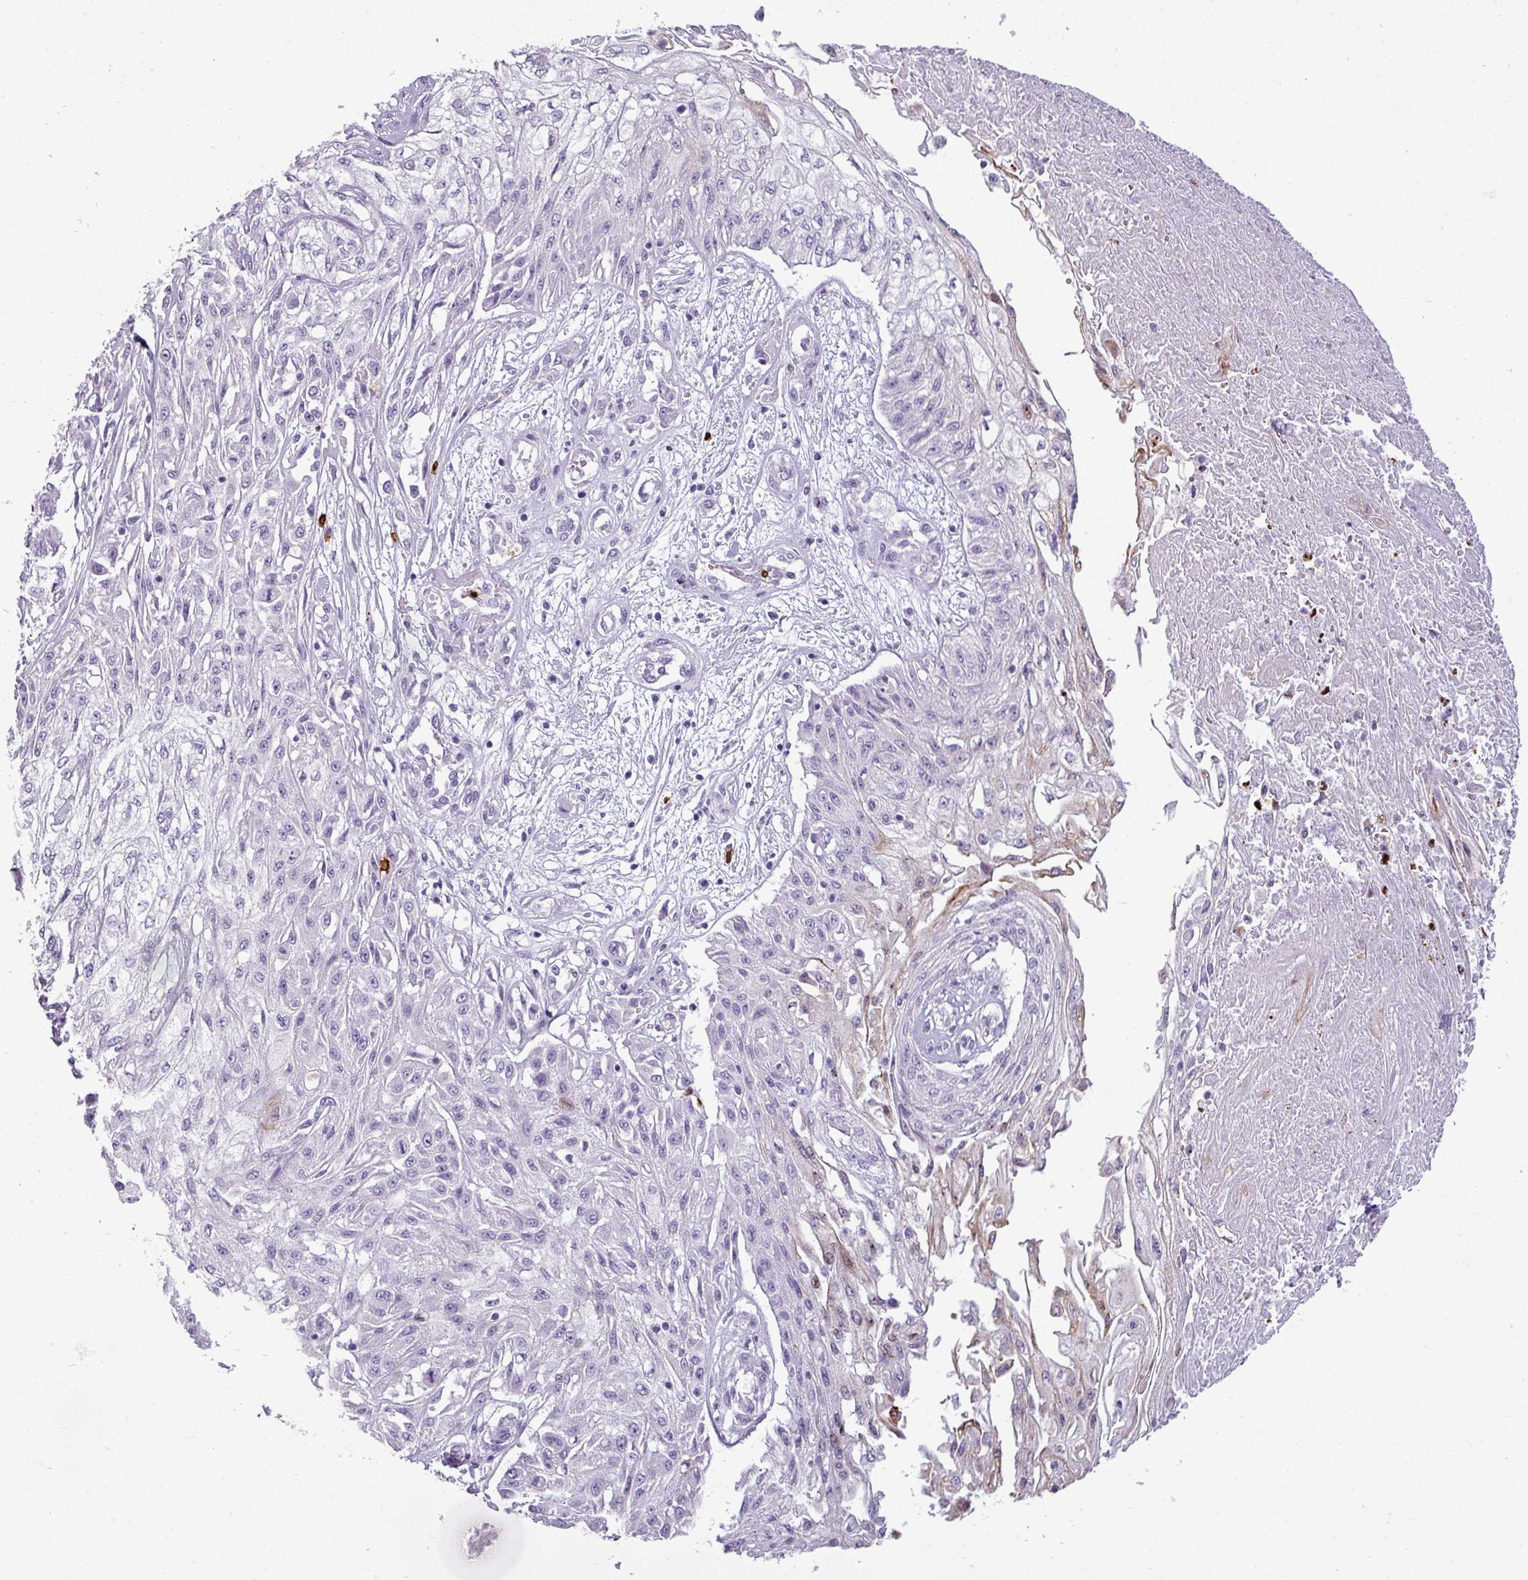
{"staining": {"intensity": "negative", "quantity": "none", "location": "none"}, "tissue": "skin cancer", "cell_type": "Tumor cells", "image_type": "cancer", "snomed": [{"axis": "morphology", "description": "Squamous cell carcinoma, NOS"}, {"axis": "morphology", "description": "Squamous cell carcinoma, metastatic, NOS"}, {"axis": "topography", "description": "Skin"}, {"axis": "topography", "description": "Lymph node"}], "caption": "Tumor cells are negative for protein expression in human skin cancer. (Stains: DAB IHC with hematoxylin counter stain, Microscopy: brightfield microscopy at high magnification).", "gene": "TRIM39", "patient": {"sex": "male", "age": 75}}